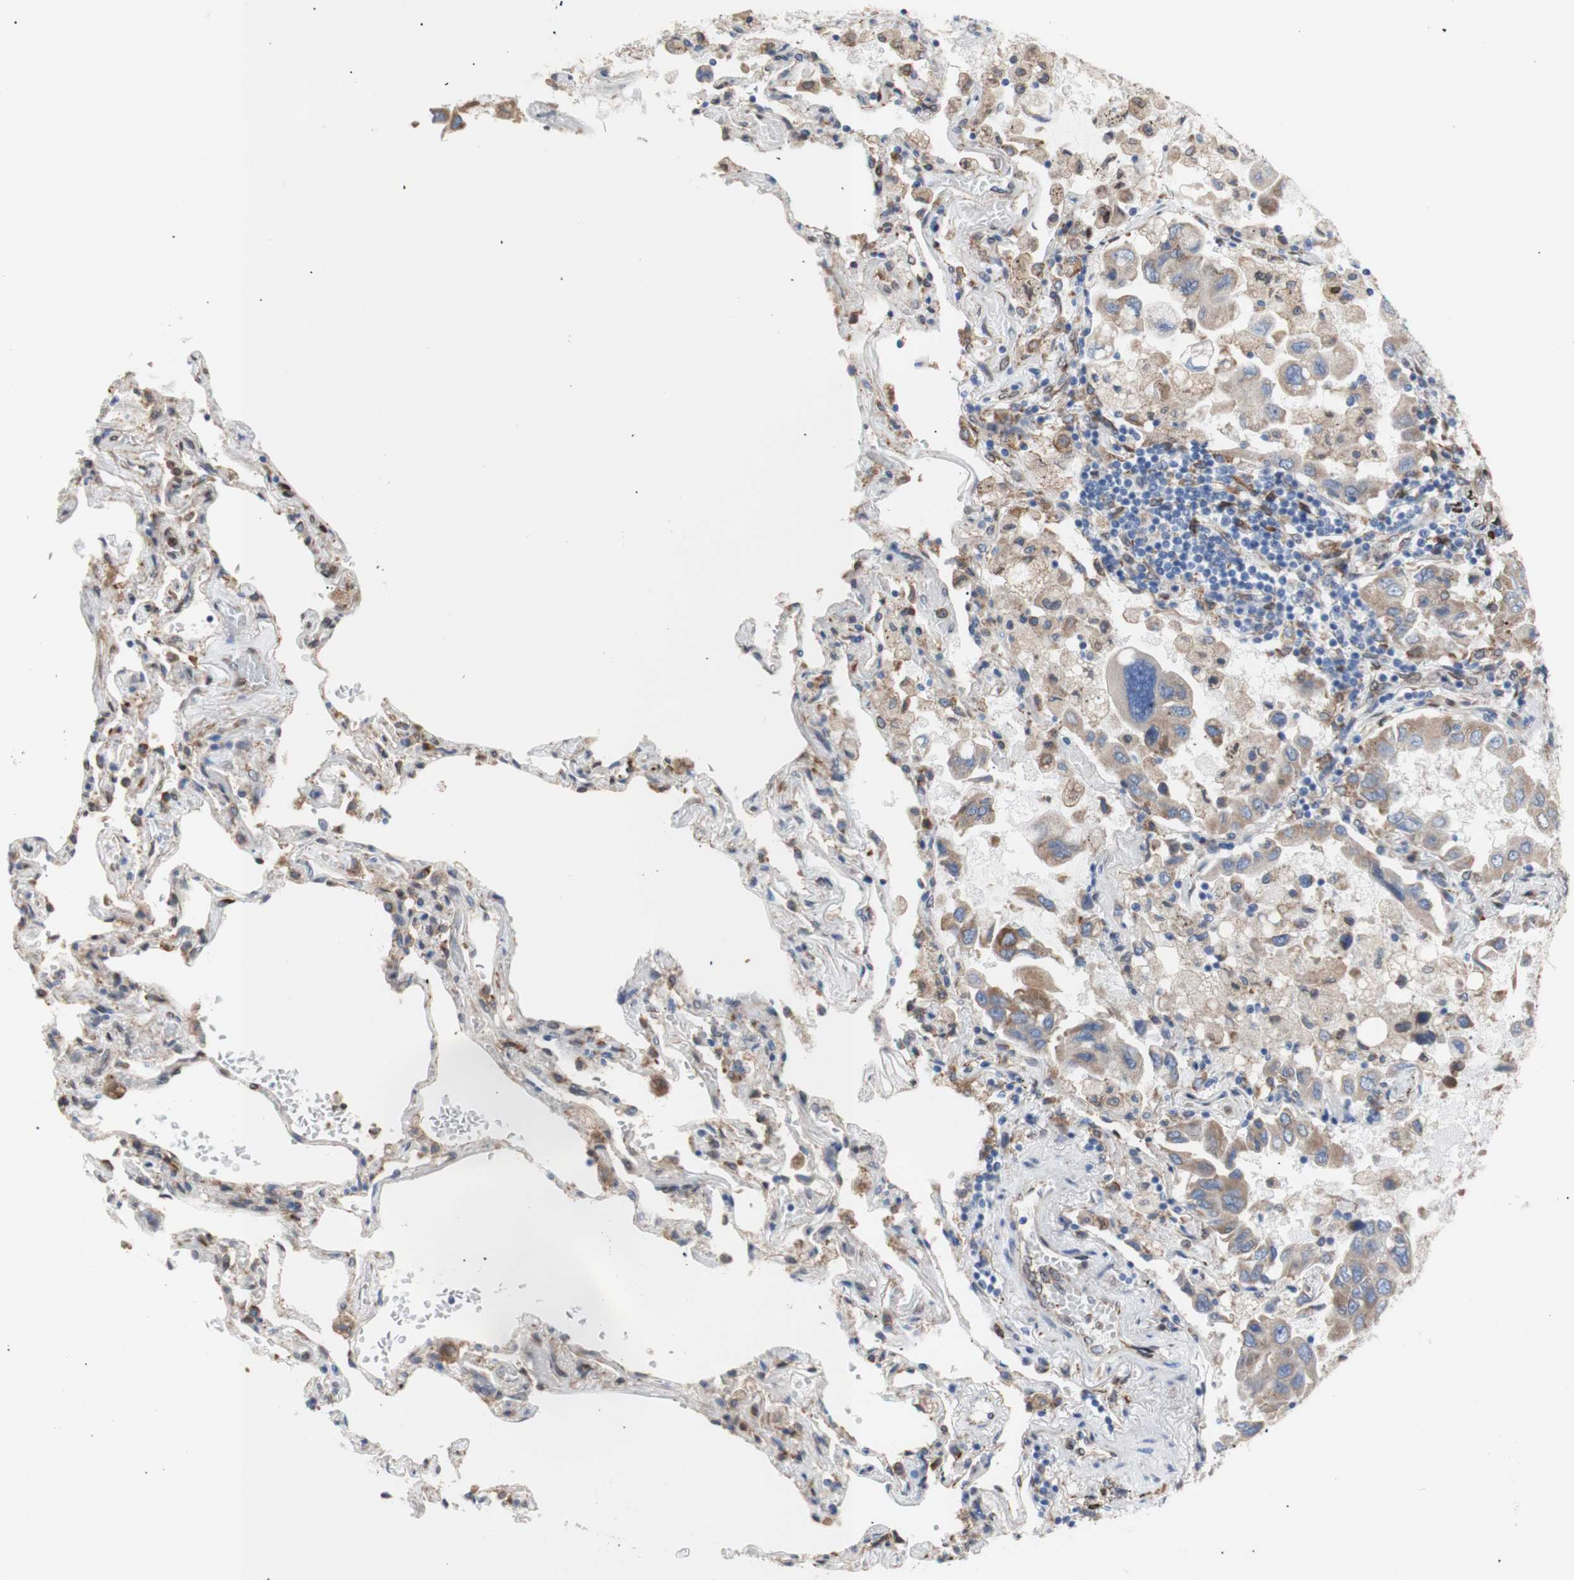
{"staining": {"intensity": "weak", "quantity": ">75%", "location": "cytoplasmic/membranous"}, "tissue": "lung cancer", "cell_type": "Tumor cells", "image_type": "cancer", "snomed": [{"axis": "morphology", "description": "Adenocarcinoma, NOS"}, {"axis": "topography", "description": "Lung"}], "caption": "This is a histology image of immunohistochemistry (IHC) staining of adenocarcinoma (lung), which shows weak positivity in the cytoplasmic/membranous of tumor cells.", "gene": "ERLIN1", "patient": {"sex": "male", "age": 64}}